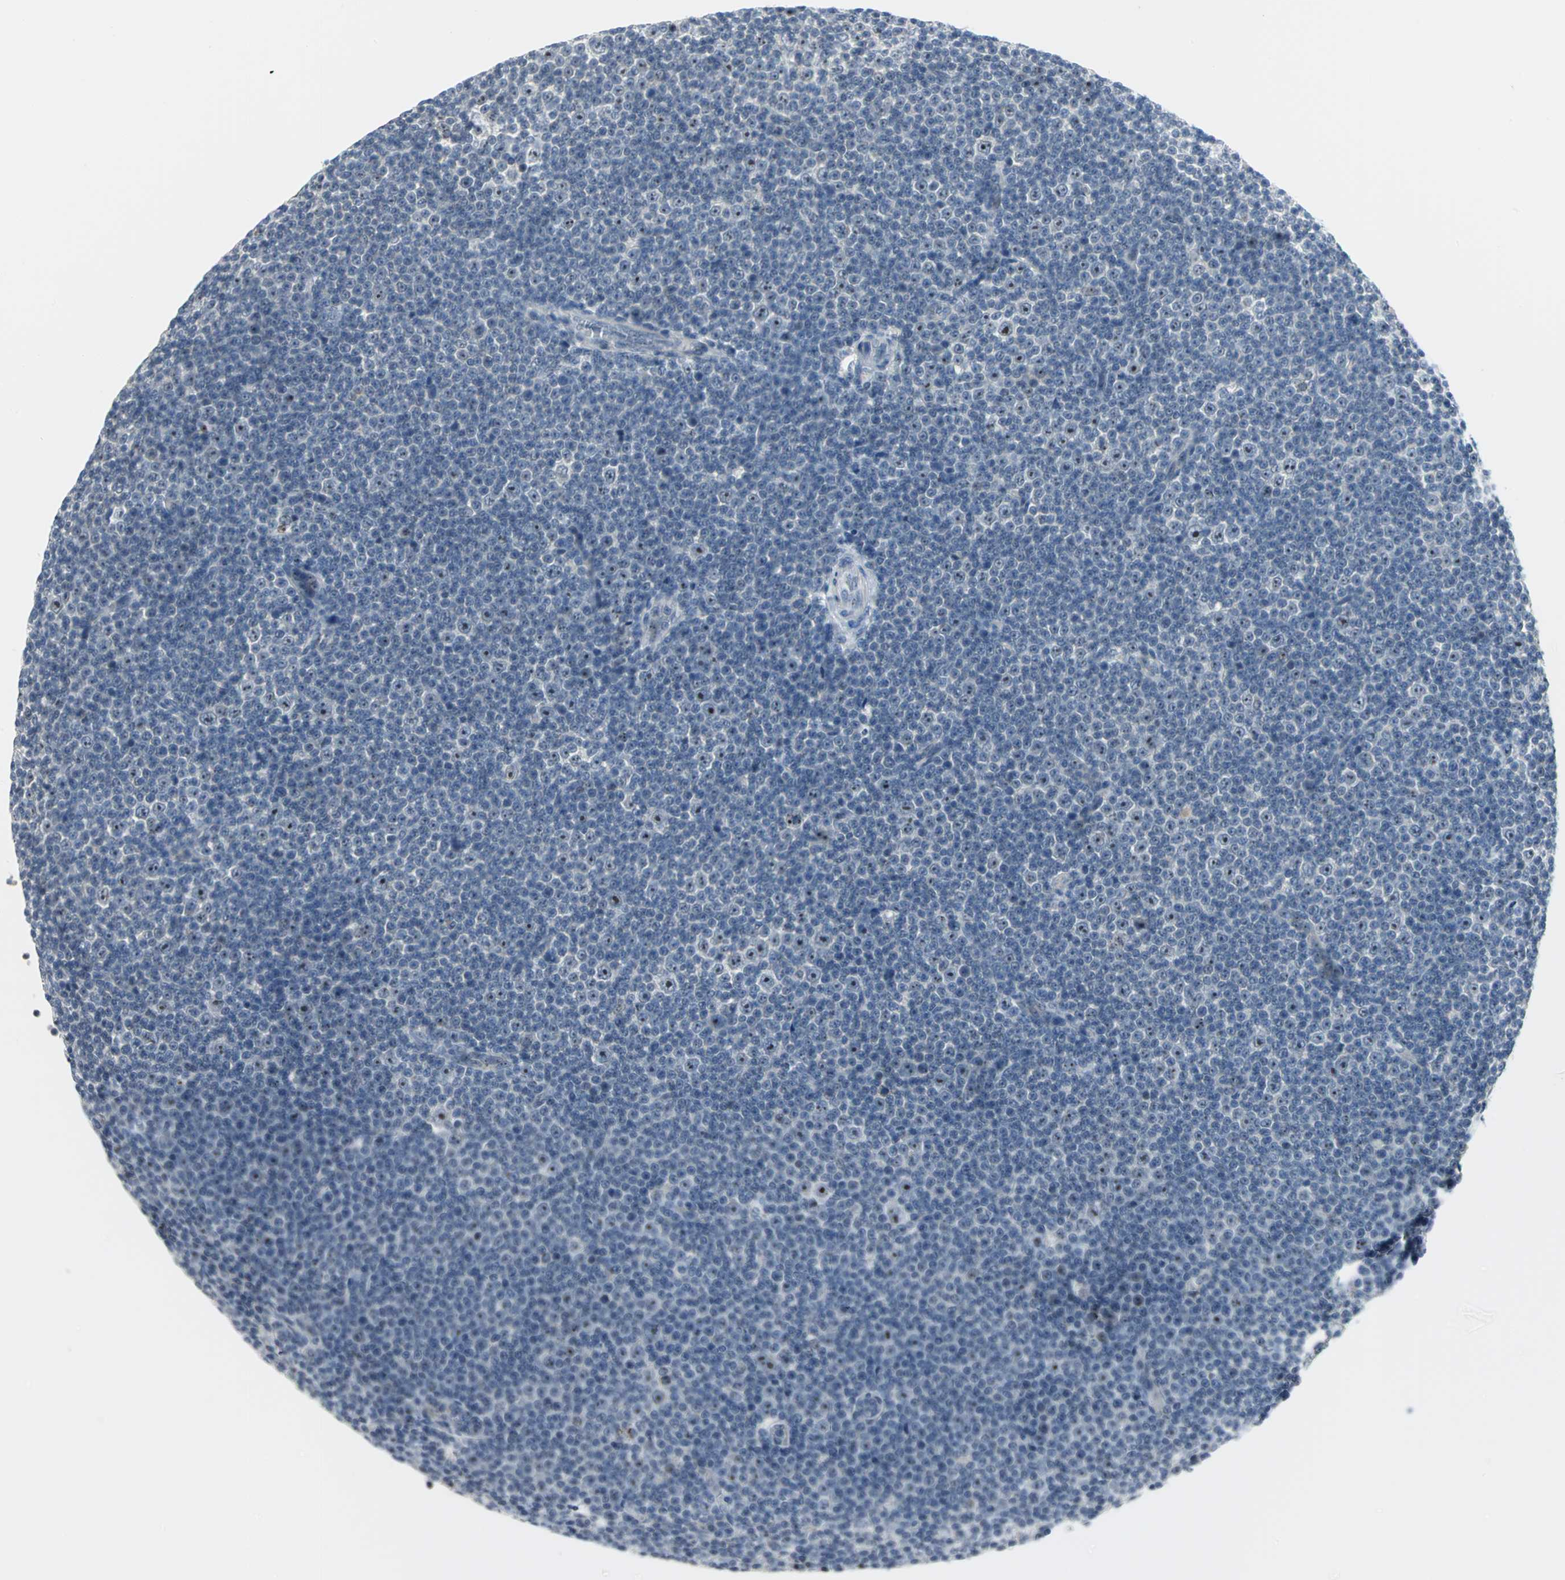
{"staining": {"intensity": "strong", "quantity": "25%-75%", "location": "nuclear"}, "tissue": "lymphoma", "cell_type": "Tumor cells", "image_type": "cancer", "snomed": [{"axis": "morphology", "description": "Malignant lymphoma, non-Hodgkin's type, Low grade"}, {"axis": "topography", "description": "Lymph node"}], "caption": "Lymphoma tissue exhibits strong nuclear expression in approximately 25%-75% of tumor cells", "gene": "MYBBP1A", "patient": {"sex": "female", "age": 67}}